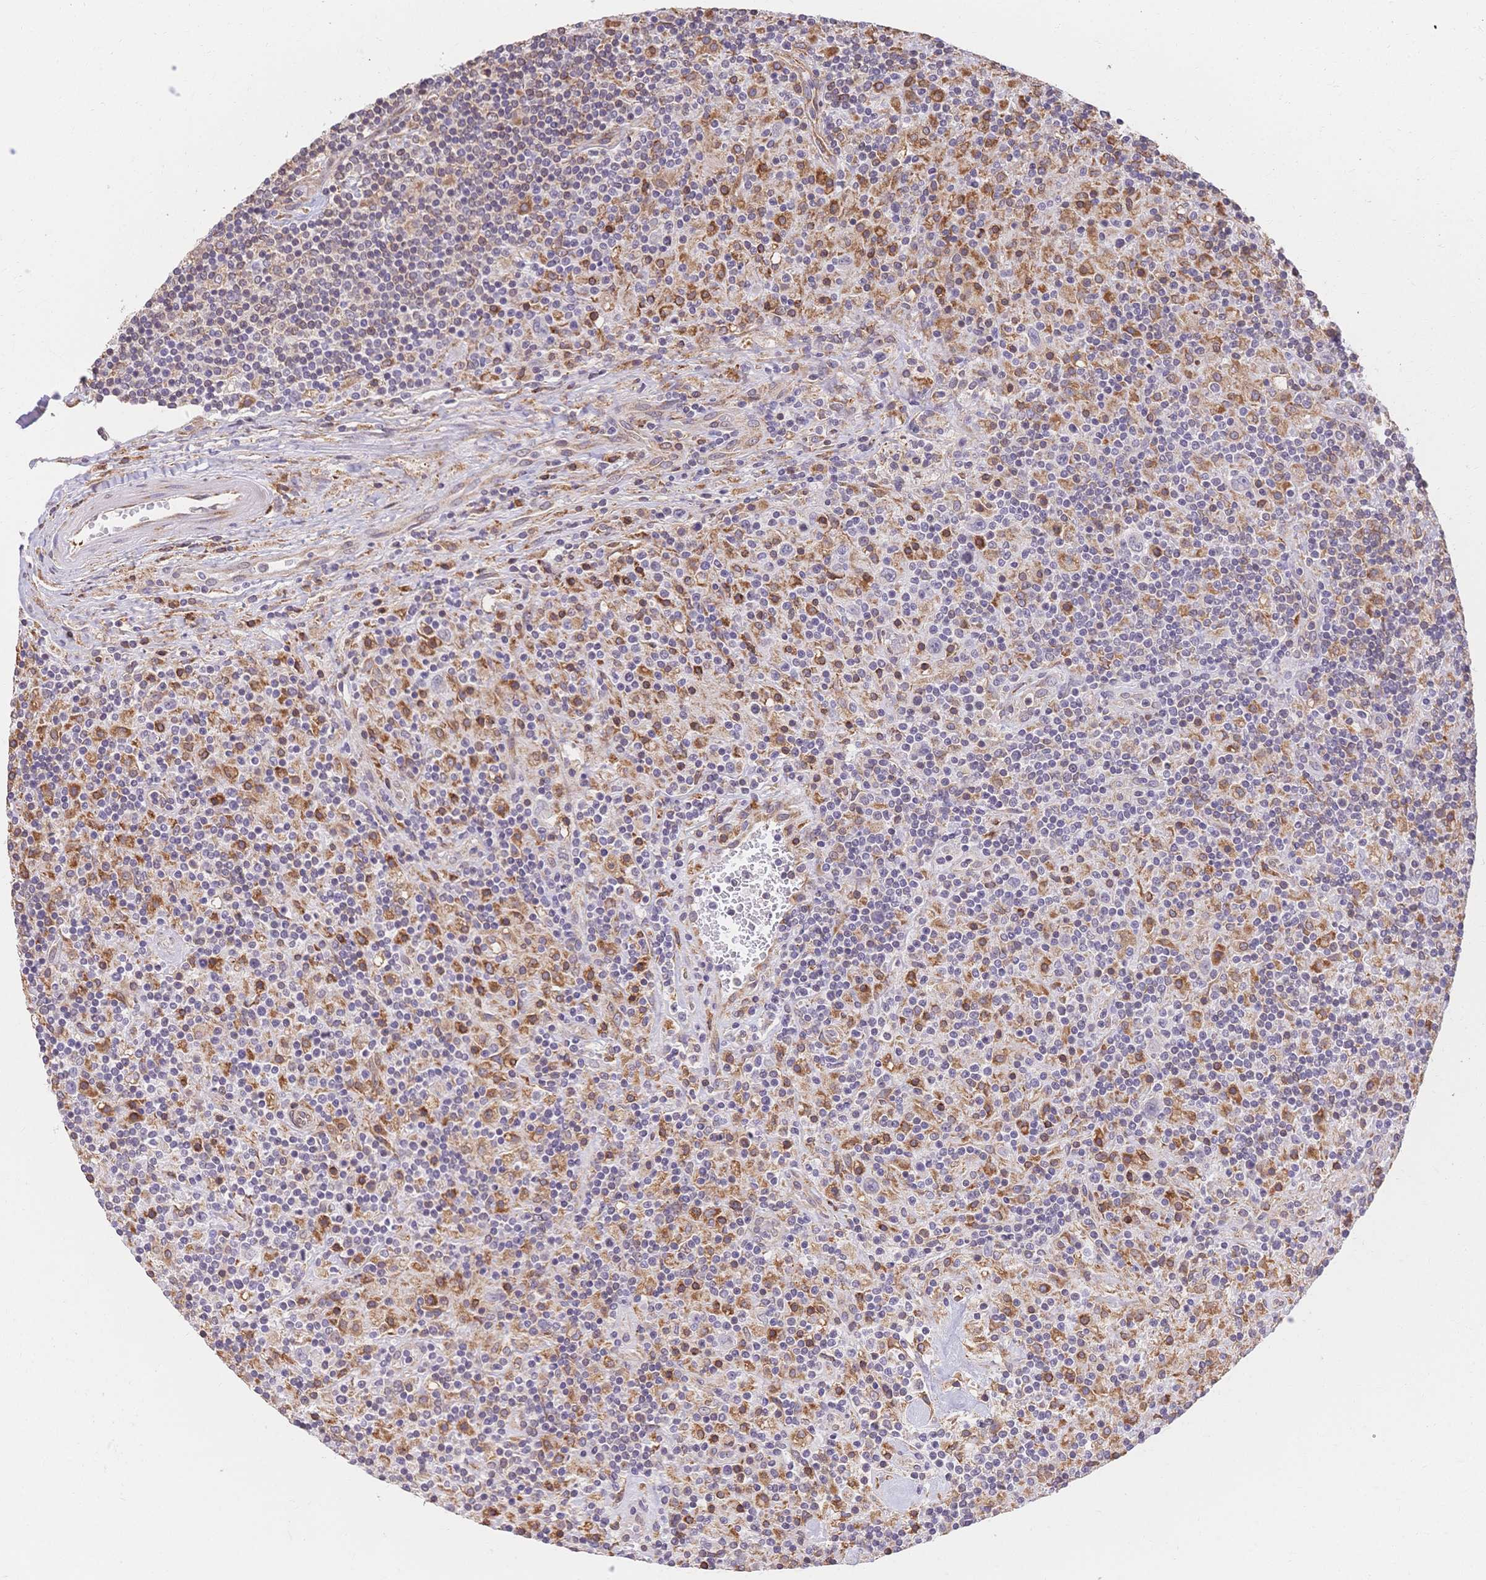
{"staining": {"intensity": "negative", "quantity": "none", "location": "none"}, "tissue": "lymphoma", "cell_type": "Tumor cells", "image_type": "cancer", "snomed": [{"axis": "morphology", "description": "Hodgkin's disease, NOS"}, {"axis": "topography", "description": "Lymph node"}], "caption": "Human Hodgkin's disease stained for a protein using immunohistochemistry (IHC) shows no staining in tumor cells.", "gene": "HS3ST5", "patient": {"sex": "male", "age": 70}}